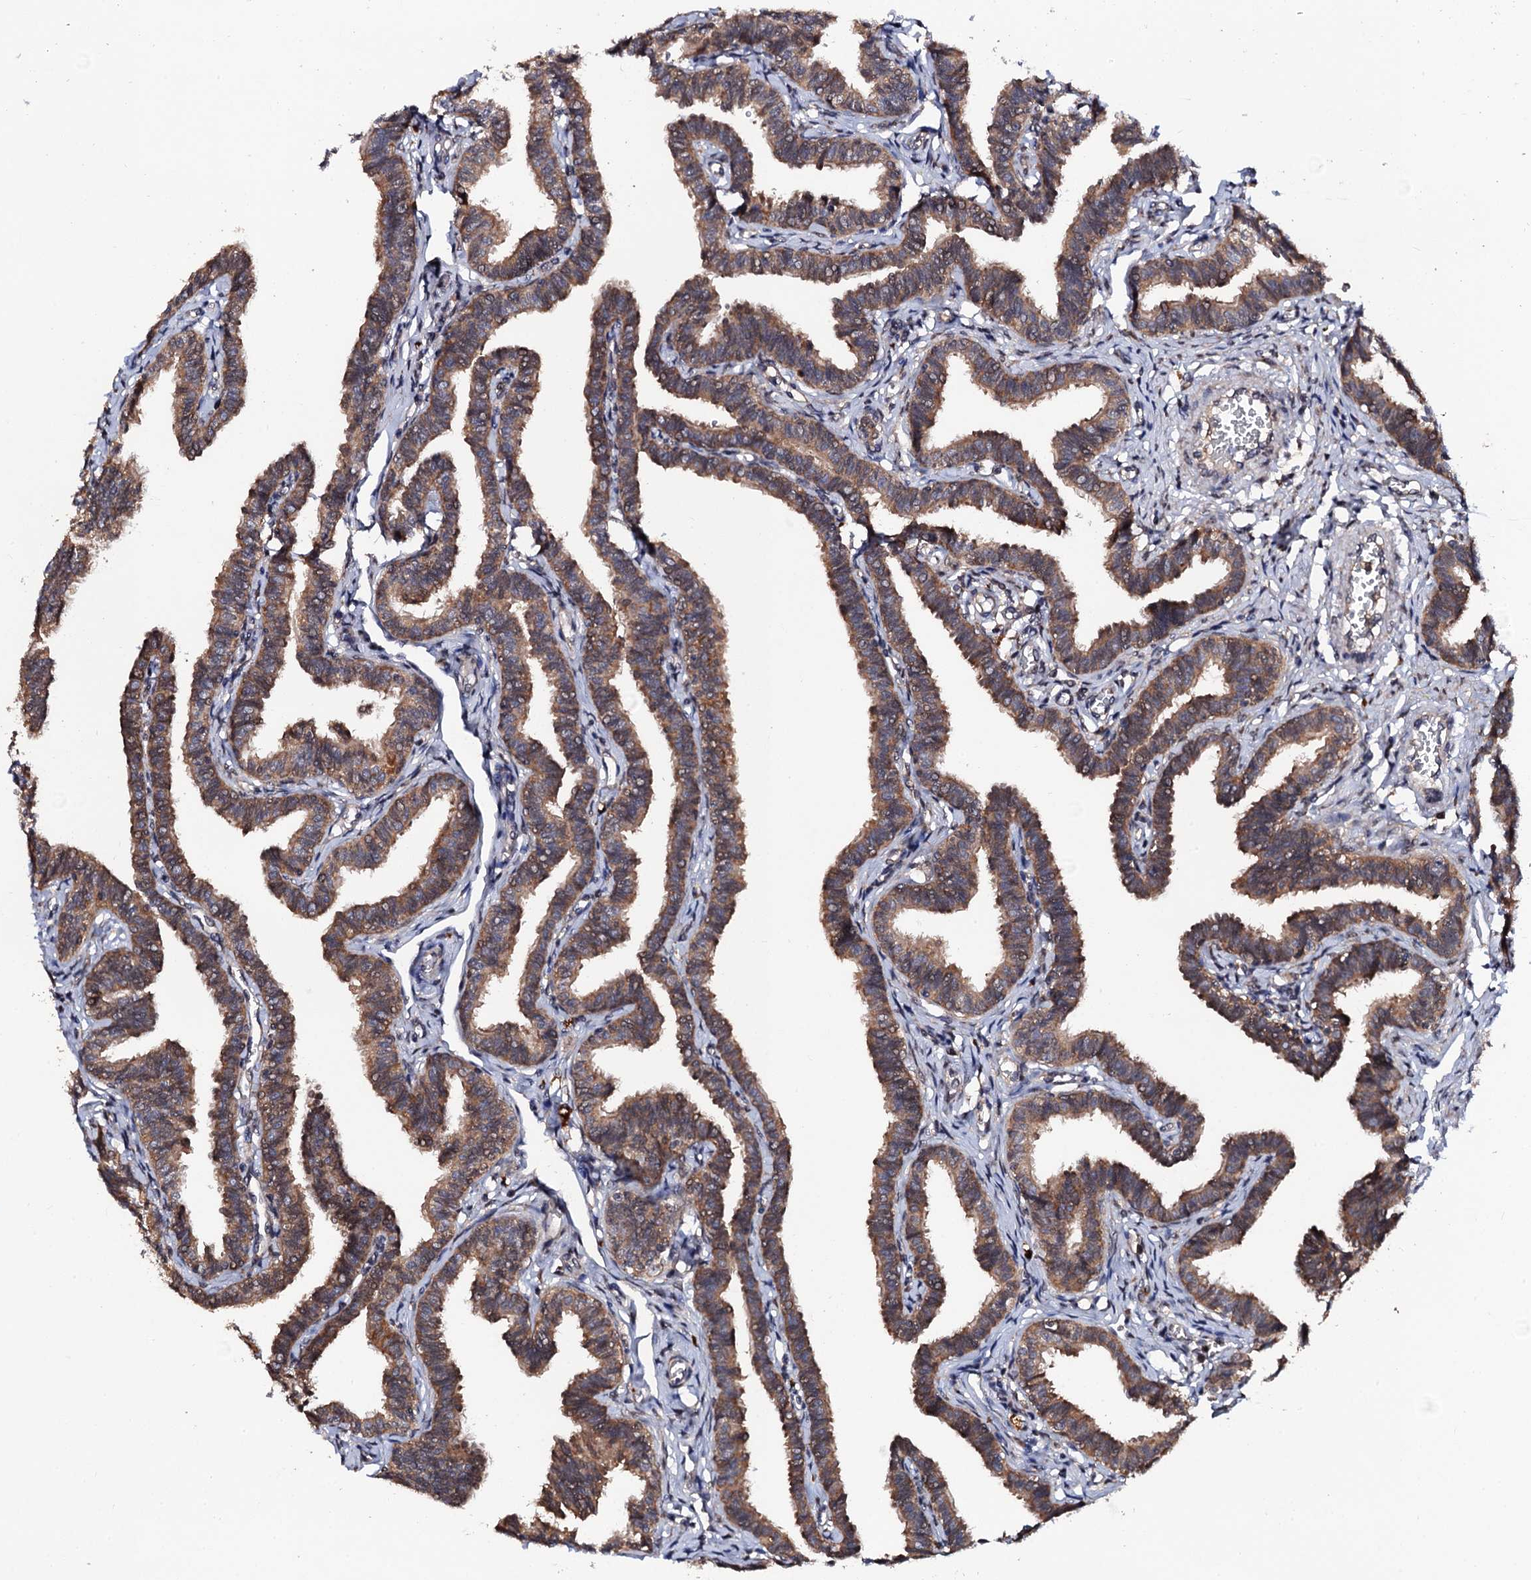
{"staining": {"intensity": "moderate", "quantity": ">75%", "location": "cytoplasmic/membranous"}, "tissue": "fallopian tube", "cell_type": "Glandular cells", "image_type": "normal", "snomed": [{"axis": "morphology", "description": "Normal tissue, NOS"}, {"axis": "topography", "description": "Fallopian tube"}, {"axis": "topography", "description": "Ovary"}], "caption": "Immunohistochemistry (IHC) staining of unremarkable fallopian tube, which reveals medium levels of moderate cytoplasmic/membranous staining in about >75% of glandular cells indicating moderate cytoplasmic/membranous protein positivity. The staining was performed using DAB (3,3'-diaminobenzidine) (brown) for protein detection and nuclei were counterstained in hematoxylin (blue).", "gene": "MIER2", "patient": {"sex": "female", "age": 23}}